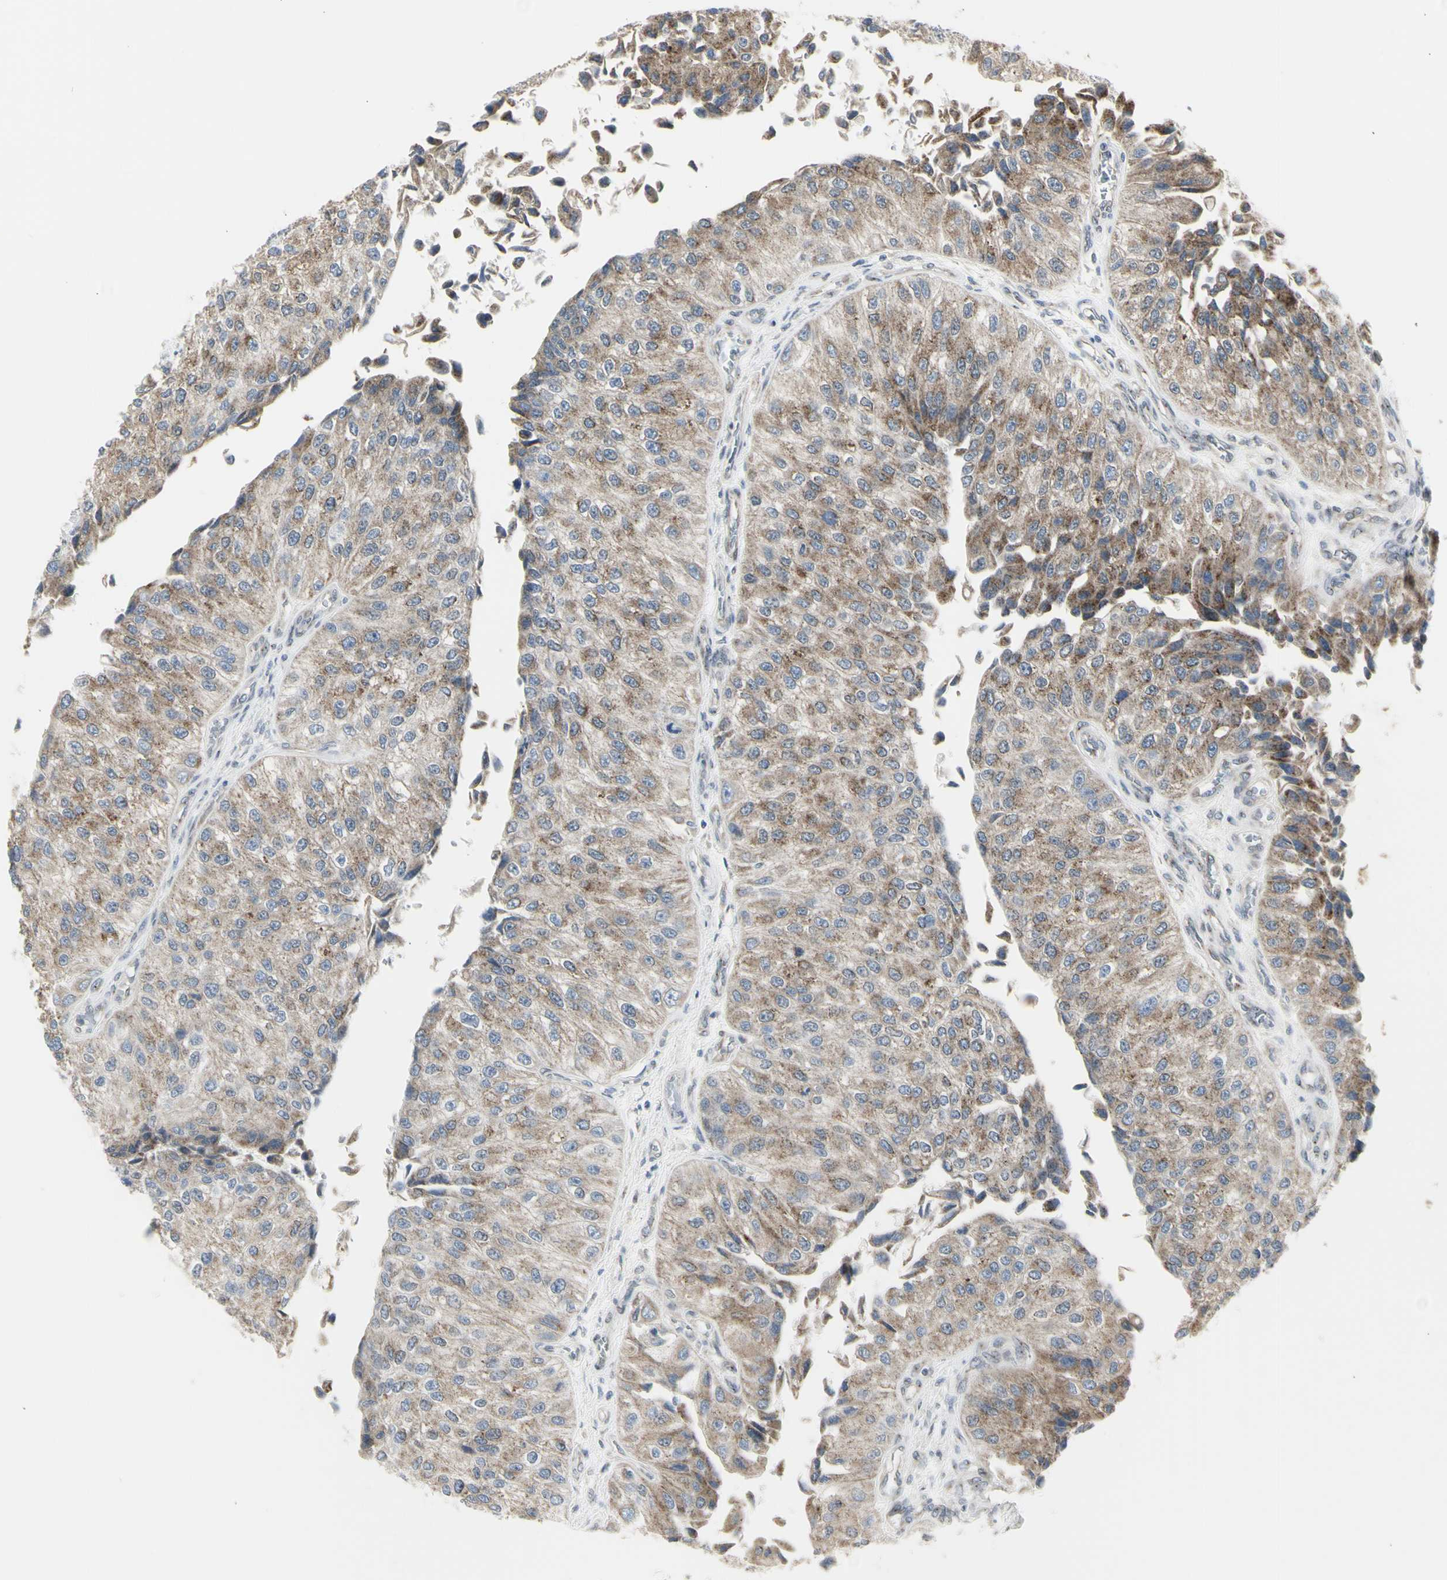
{"staining": {"intensity": "moderate", "quantity": ">75%", "location": "cytoplasmic/membranous"}, "tissue": "urothelial cancer", "cell_type": "Tumor cells", "image_type": "cancer", "snomed": [{"axis": "morphology", "description": "Urothelial carcinoma, High grade"}, {"axis": "topography", "description": "Kidney"}, {"axis": "topography", "description": "Urinary bladder"}], "caption": "An image of human urothelial carcinoma (high-grade) stained for a protein shows moderate cytoplasmic/membranous brown staining in tumor cells. The staining is performed using DAB brown chromogen to label protein expression. The nuclei are counter-stained blue using hematoxylin.", "gene": "DHRS7B", "patient": {"sex": "male", "age": 77}}